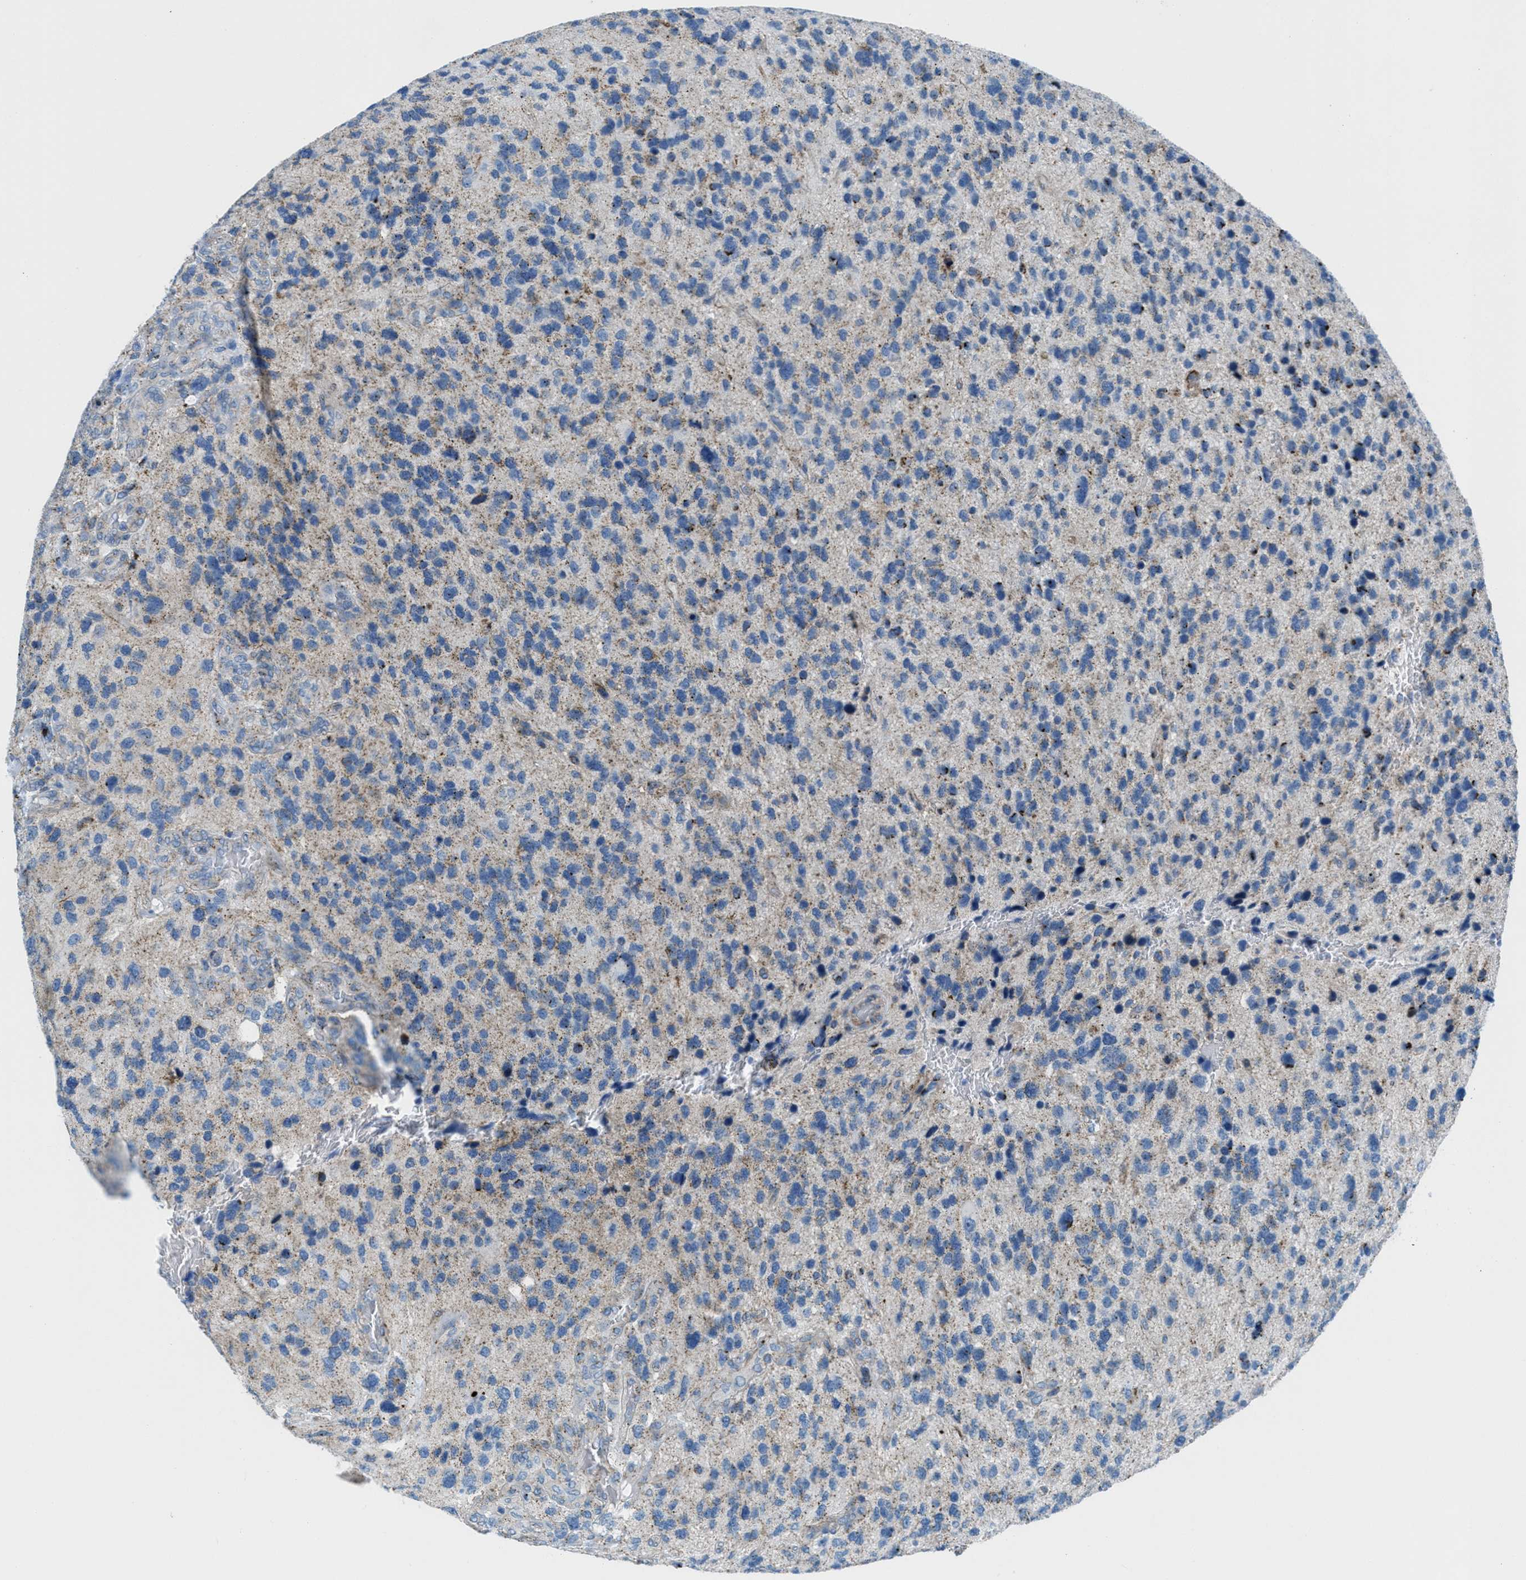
{"staining": {"intensity": "weak", "quantity": "25%-75%", "location": "cytoplasmic/membranous"}, "tissue": "glioma", "cell_type": "Tumor cells", "image_type": "cancer", "snomed": [{"axis": "morphology", "description": "Glioma, malignant, High grade"}, {"axis": "topography", "description": "Brain"}], "caption": "Protein positivity by IHC shows weak cytoplasmic/membranous expression in approximately 25%-75% of tumor cells in high-grade glioma (malignant). The staining is performed using DAB brown chromogen to label protein expression. The nuclei are counter-stained blue using hematoxylin.", "gene": "MFSD13A", "patient": {"sex": "female", "age": 58}}